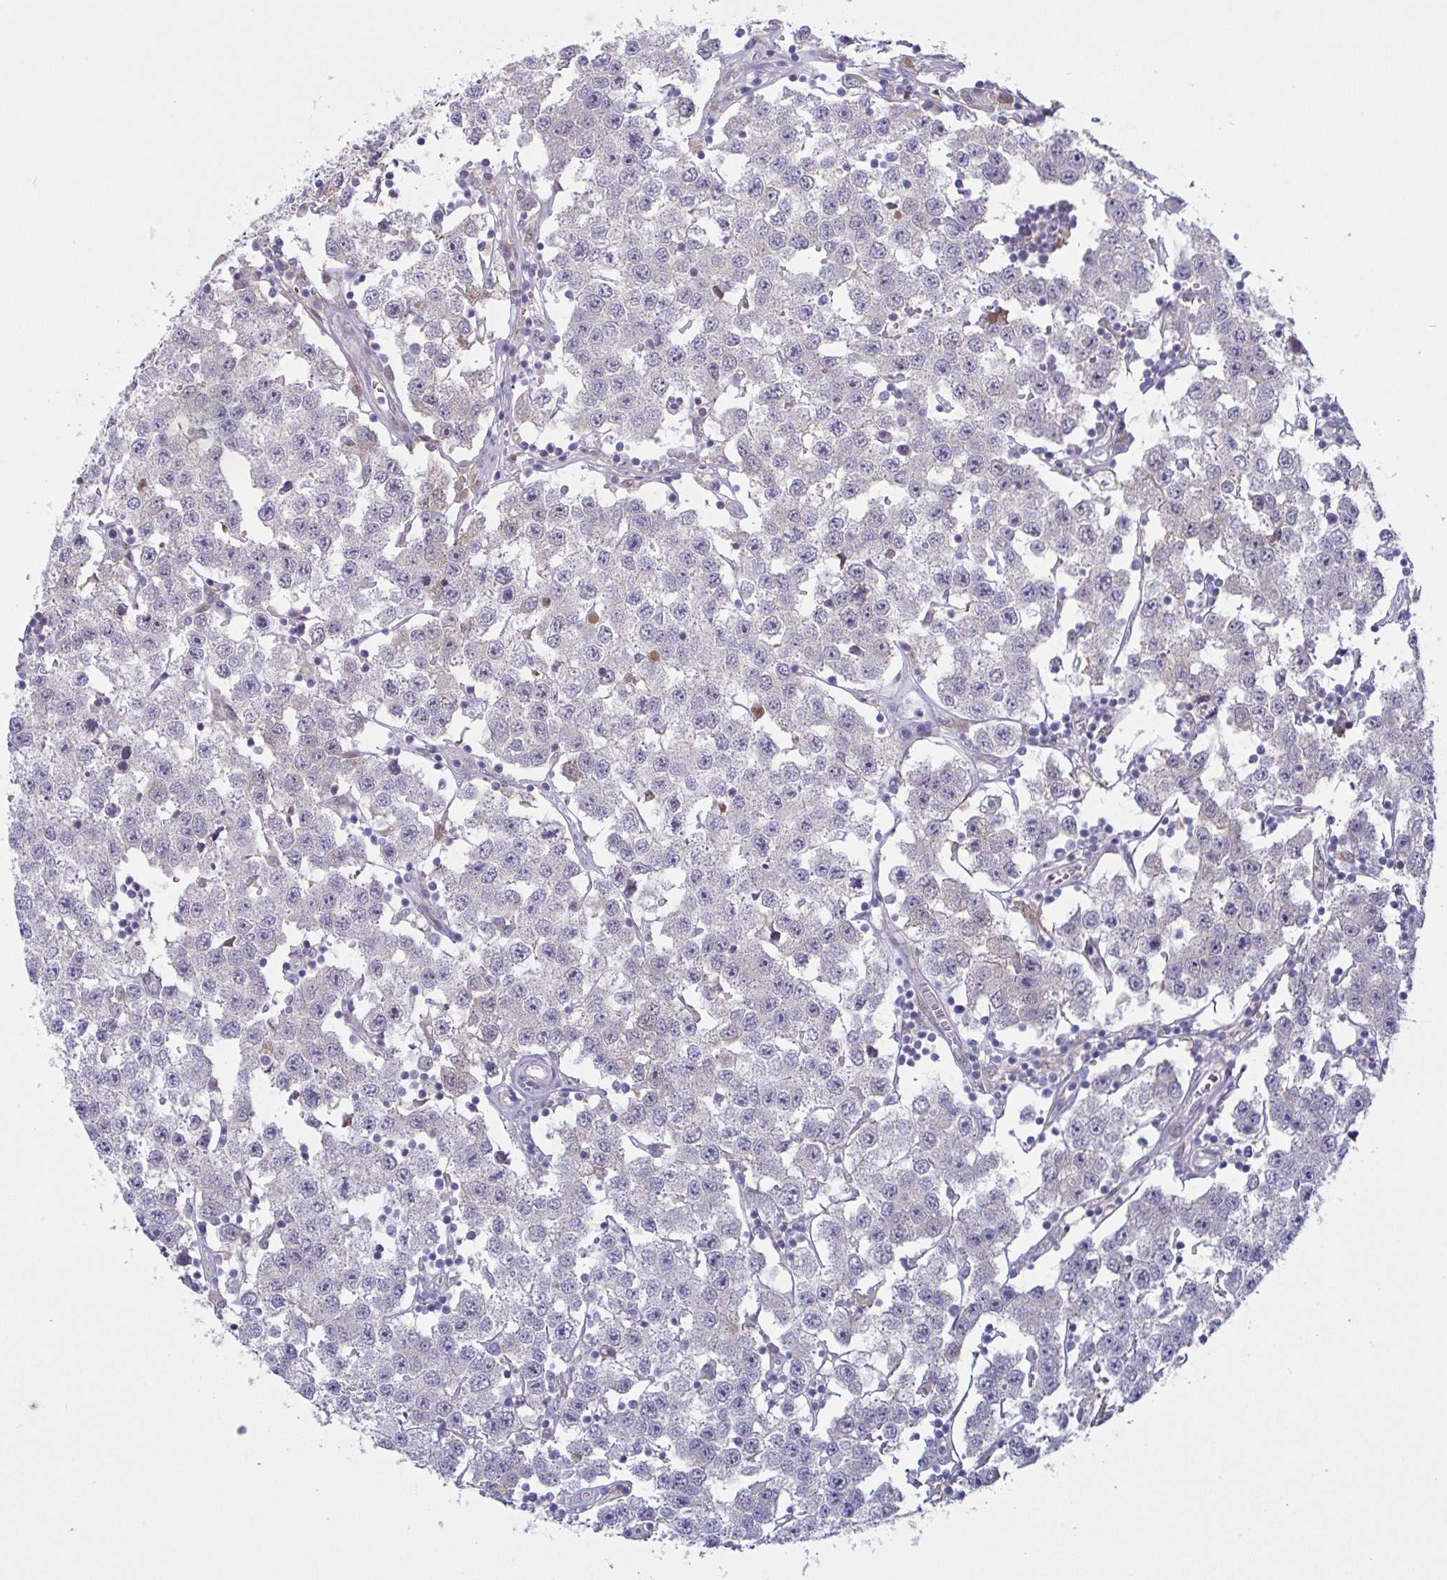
{"staining": {"intensity": "negative", "quantity": "none", "location": "none"}, "tissue": "testis cancer", "cell_type": "Tumor cells", "image_type": "cancer", "snomed": [{"axis": "morphology", "description": "Seminoma, NOS"}, {"axis": "topography", "description": "Testis"}], "caption": "High power microscopy photomicrograph of an IHC image of testis seminoma, revealing no significant expression in tumor cells.", "gene": "L3HYPDH", "patient": {"sex": "male", "age": 34}}